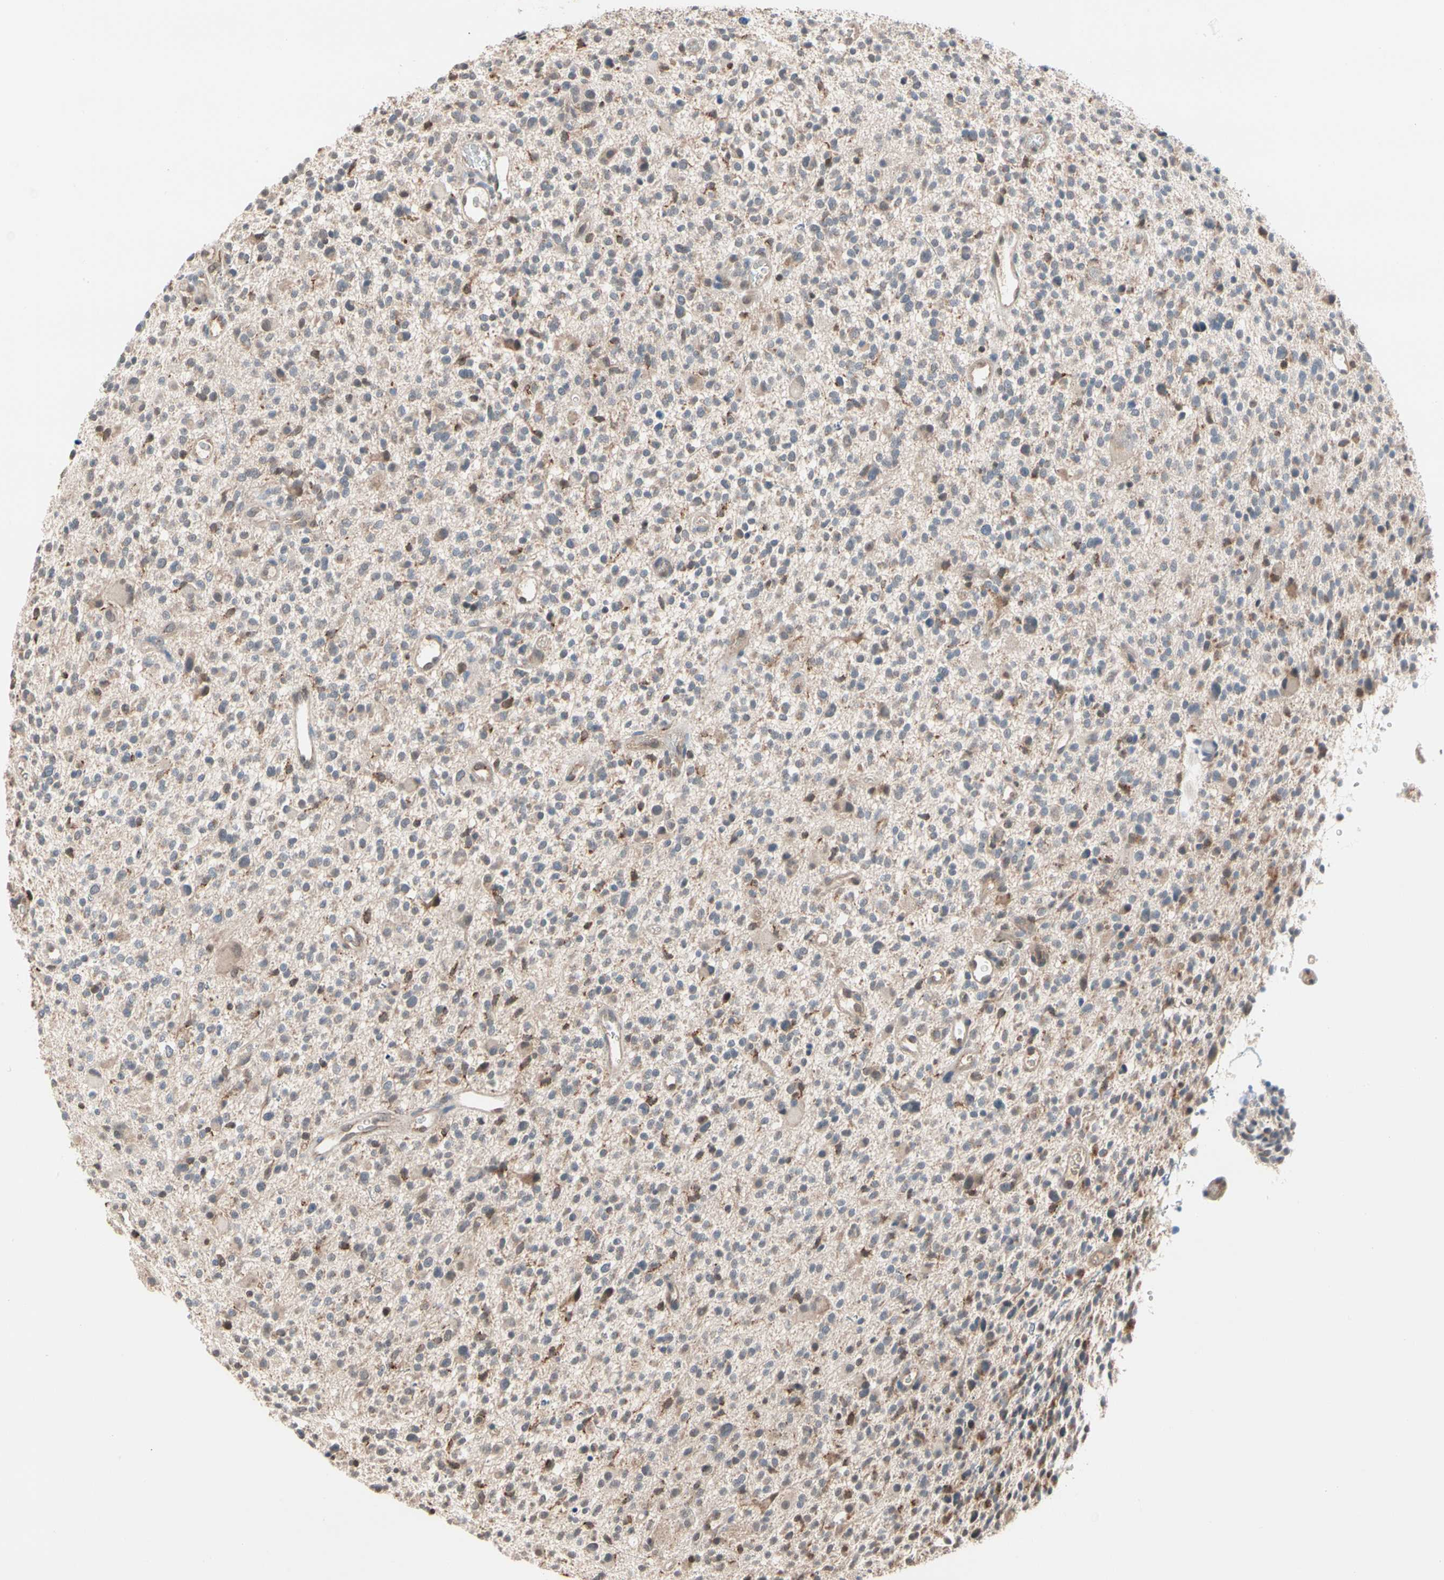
{"staining": {"intensity": "weak", "quantity": "<25%", "location": "cytoplasmic/membranous"}, "tissue": "glioma", "cell_type": "Tumor cells", "image_type": "cancer", "snomed": [{"axis": "morphology", "description": "Glioma, malignant, High grade"}, {"axis": "topography", "description": "Brain"}], "caption": "Histopathology image shows no significant protein staining in tumor cells of malignant glioma (high-grade).", "gene": "MTHFS", "patient": {"sex": "male", "age": 48}}